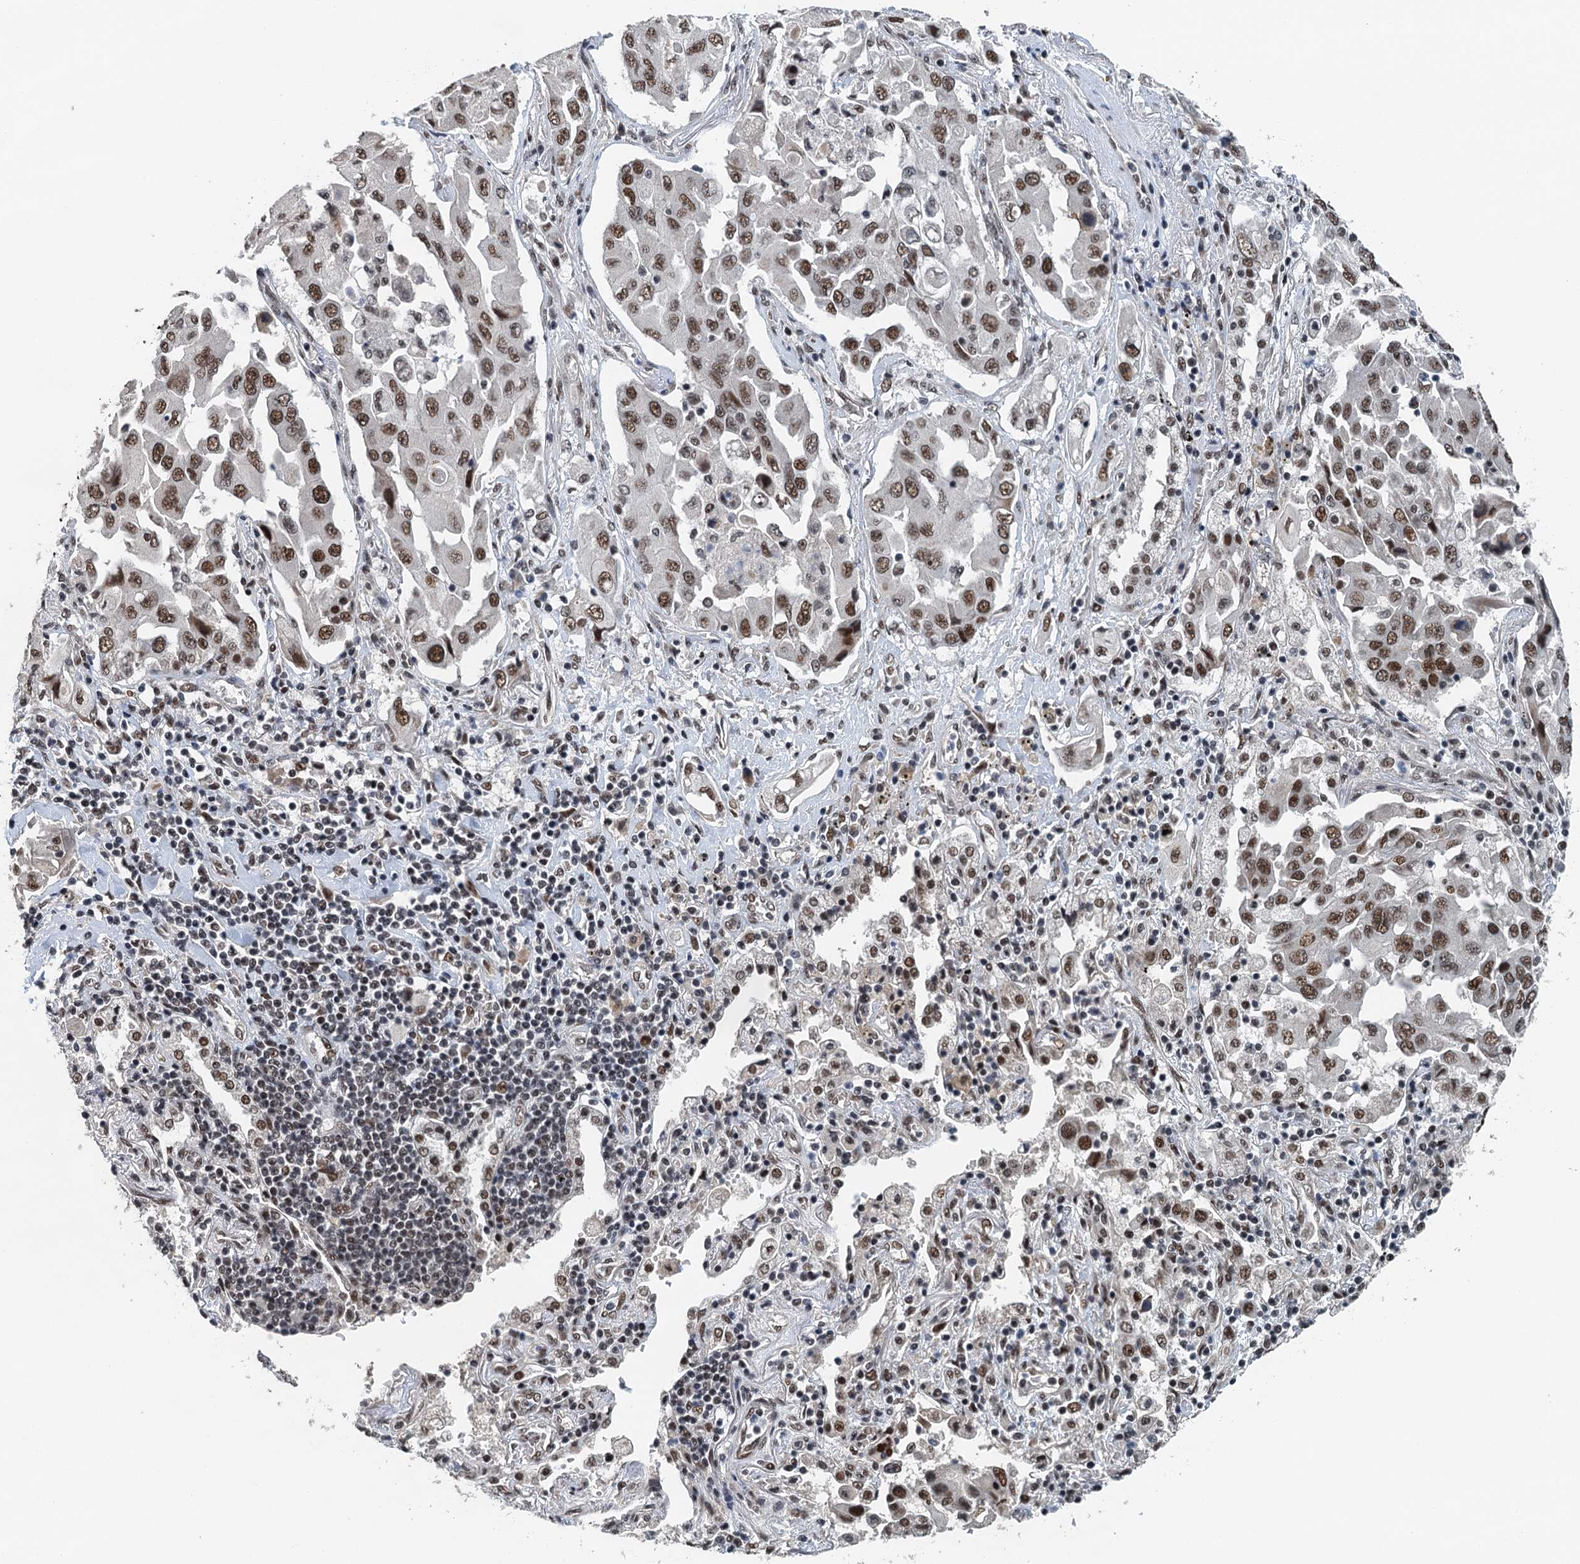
{"staining": {"intensity": "moderate", "quantity": ">75%", "location": "nuclear"}, "tissue": "lung cancer", "cell_type": "Tumor cells", "image_type": "cancer", "snomed": [{"axis": "morphology", "description": "Adenocarcinoma, NOS"}, {"axis": "topography", "description": "Lung"}], "caption": "The photomicrograph displays a brown stain indicating the presence of a protein in the nuclear of tumor cells in lung adenocarcinoma. (Brightfield microscopy of DAB IHC at high magnification).", "gene": "MTA3", "patient": {"sex": "female", "age": 65}}